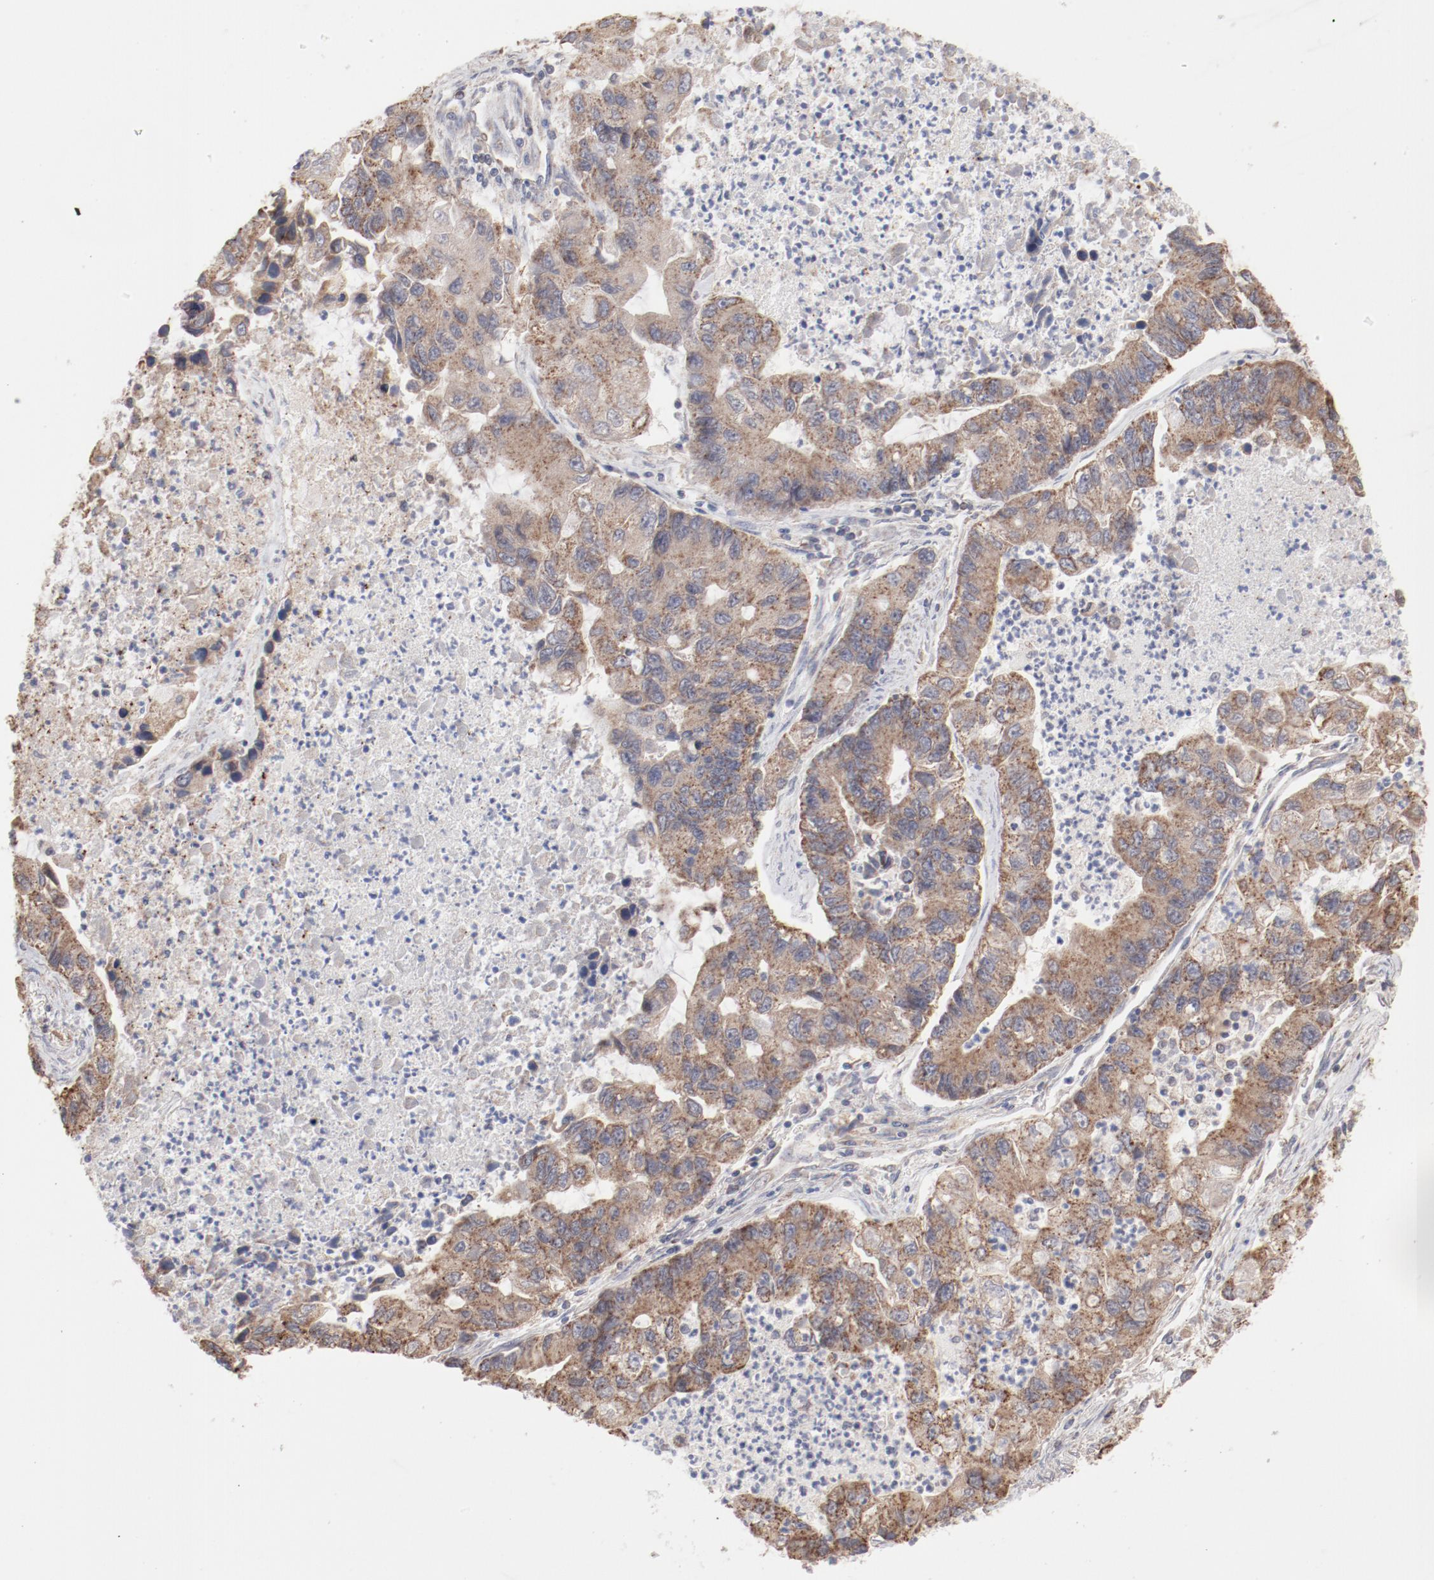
{"staining": {"intensity": "moderate", "quantity": ">75%", "location": "cytoplasmic/membranous"}, "tissue": "lung cancer", "cell_type": "Tumor cells", "image_type": "cancer", "snomed": [{"axis": "morphology", "description": "Adenocarcinoma, NOS"}, {"axis": "topography", "description": "Lung"}], "caption": "This histopathology image reveals lung cancer (adenocarcinoma) stained with immunohistochemistry to label a protein in brown. The cytoplasmic/membranous of tumor cells show moderate positivity for the protein. Nuclei are counter-stained blue.", "gene": "PPFIBP2", "patient": {"sex": "female", "age": 51}}